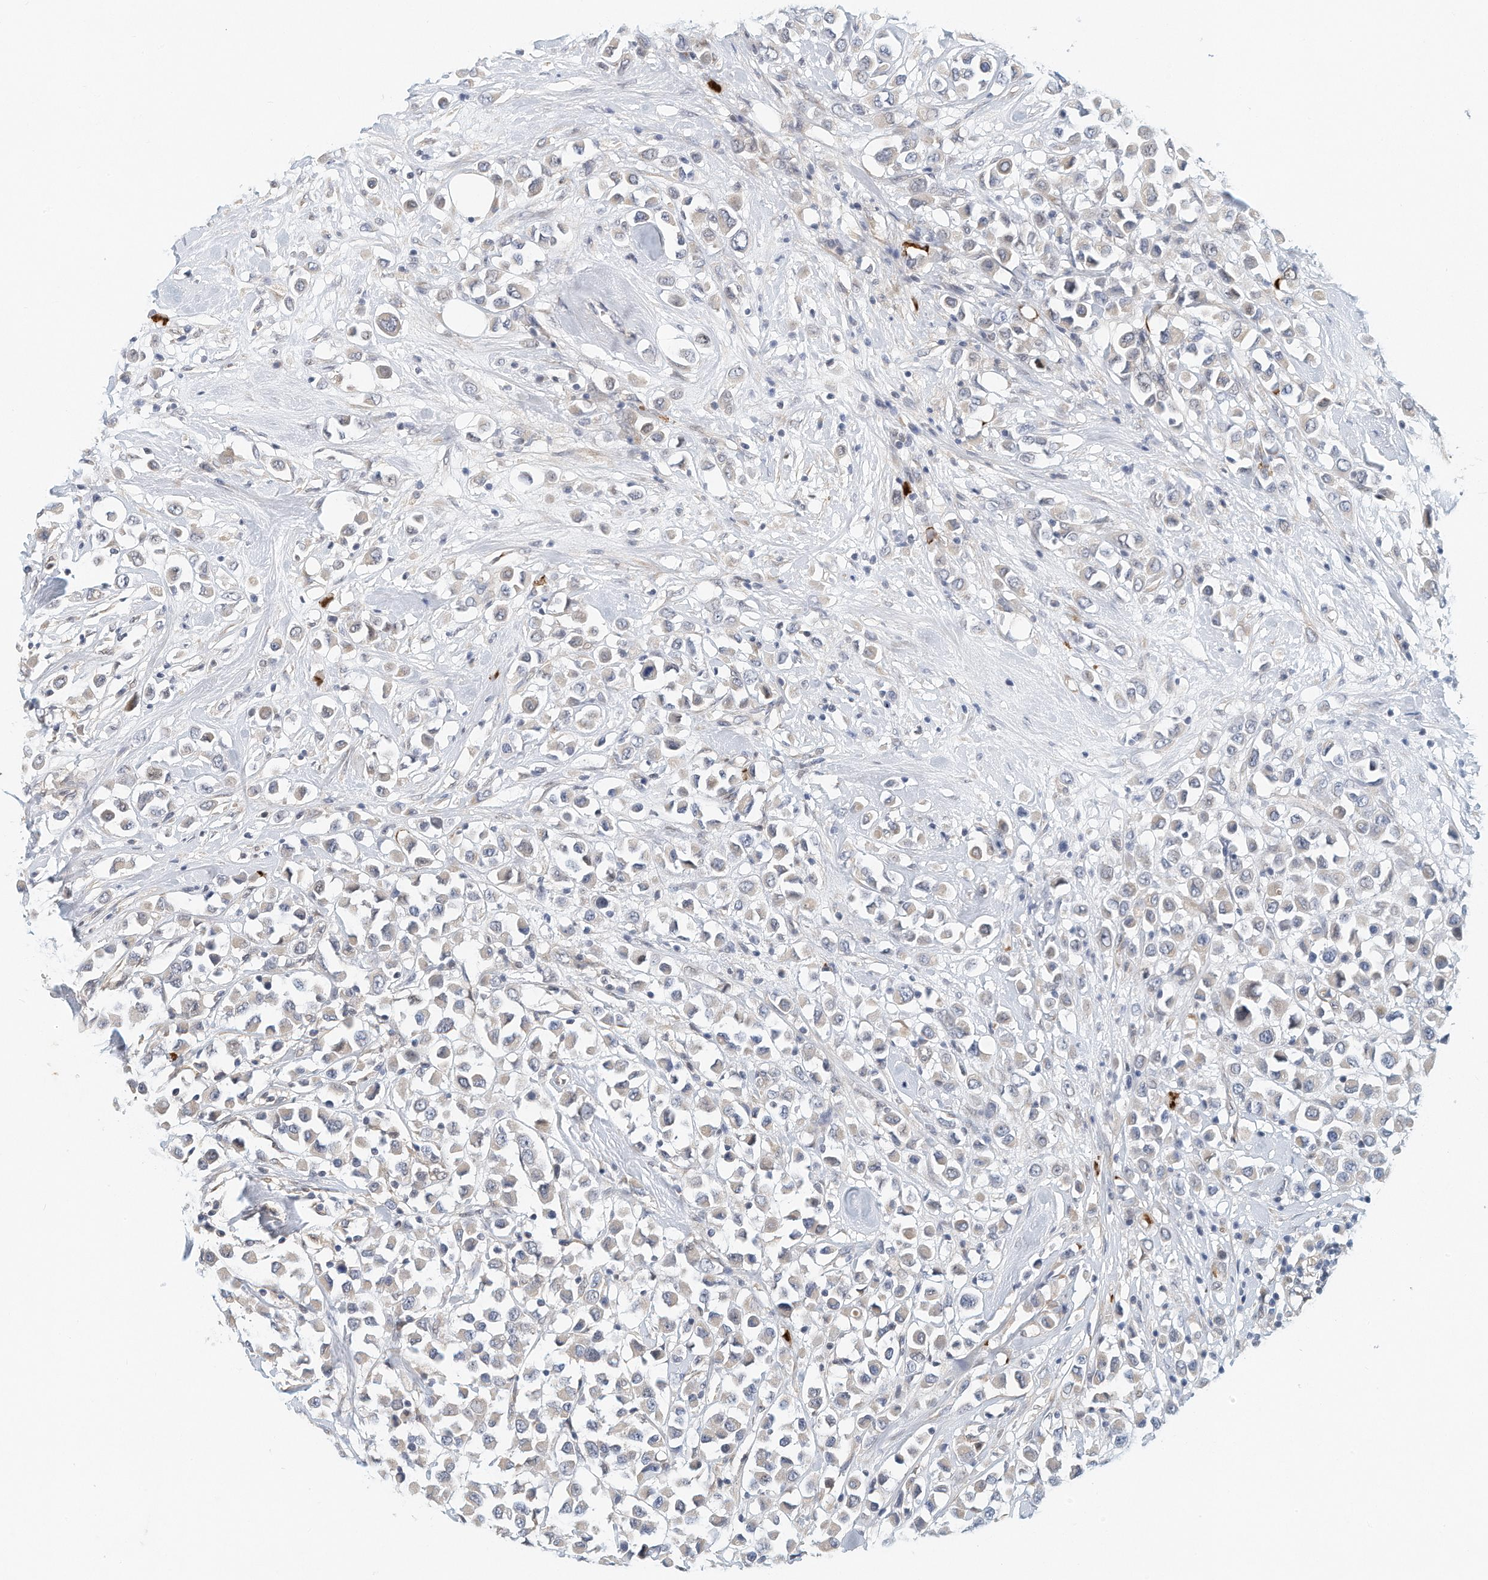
{"staining": {"intensity": "negative", "quantity": "none", "location": "none"}, "tissue": "breast cancer", "cell_type": "Tumor cells", "image_type": "cancer", "snomed": [{"axis": "morphology", "description": "Duct carcinoma"}, {"axis": "topography", "description": "Breast"}], "caption": "The photomicrograph demonstrates no significant staining in tumor cells of breast cancer (intraductal carcinoma).", "gene": "ARHGAP28", "patient": {"sex": "female", "age": 61}}